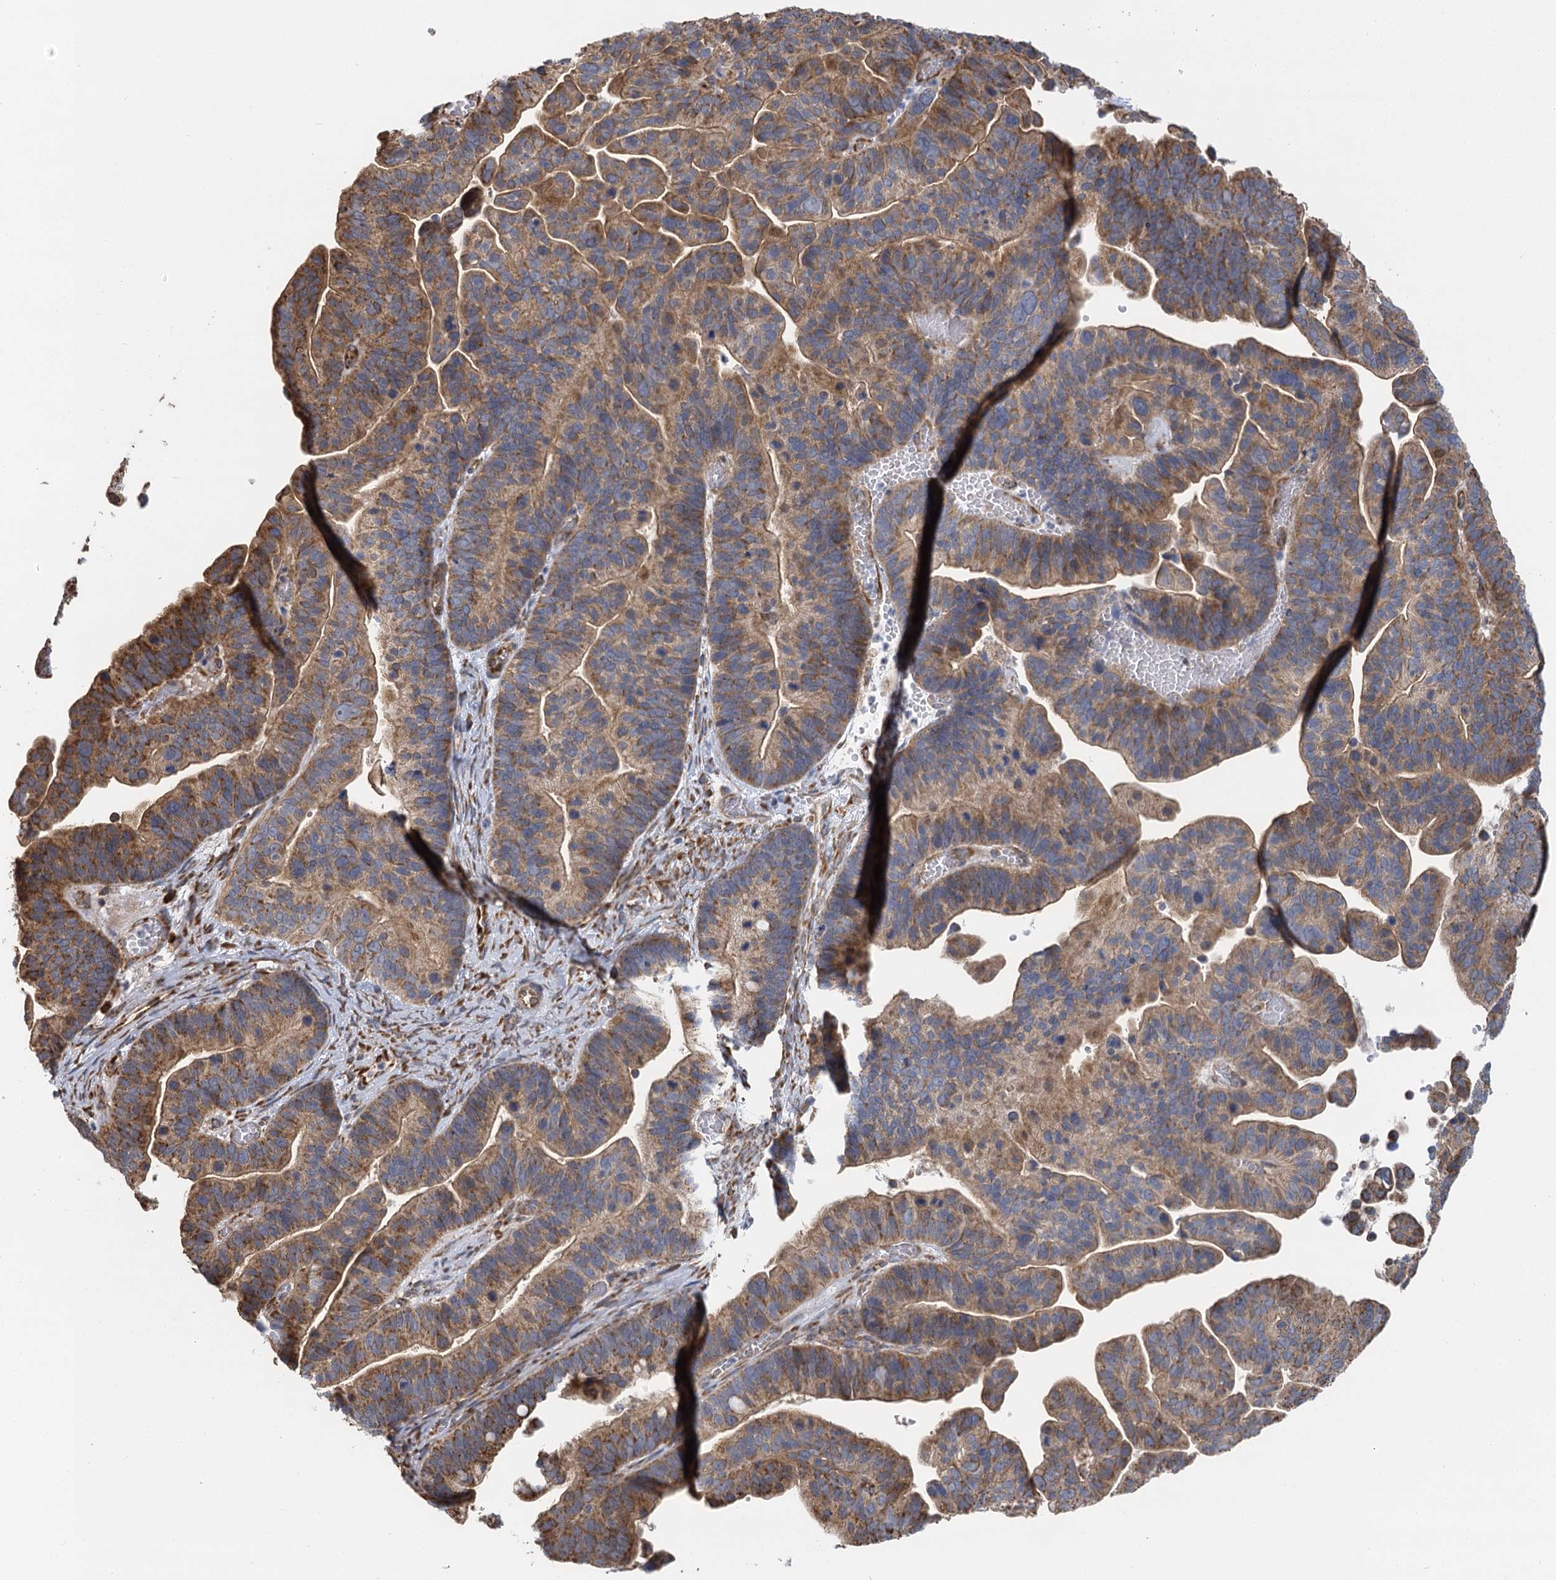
{"staining": {"intensity": "moderate", "quantity": ">75%", "location": "cytoplasmic/membranous"}, "tissue": "ovarian cancer", "cell_type": "Tumor cells", "image_type": "cancer", "snomed": [{"axis": "morphology", "description": "Cystadenocarcinoma, serous, NOS"}, {"axis": "topography", "description": "Ovary"}], "caption": "A medium amount of moderate cytoplasmic/membranous positivity is appreciated in about >75% of tumor cells in ovarian cancer tissue.", "gene": "IL11RA", "patient": {"sex": "female", "age": 56}}